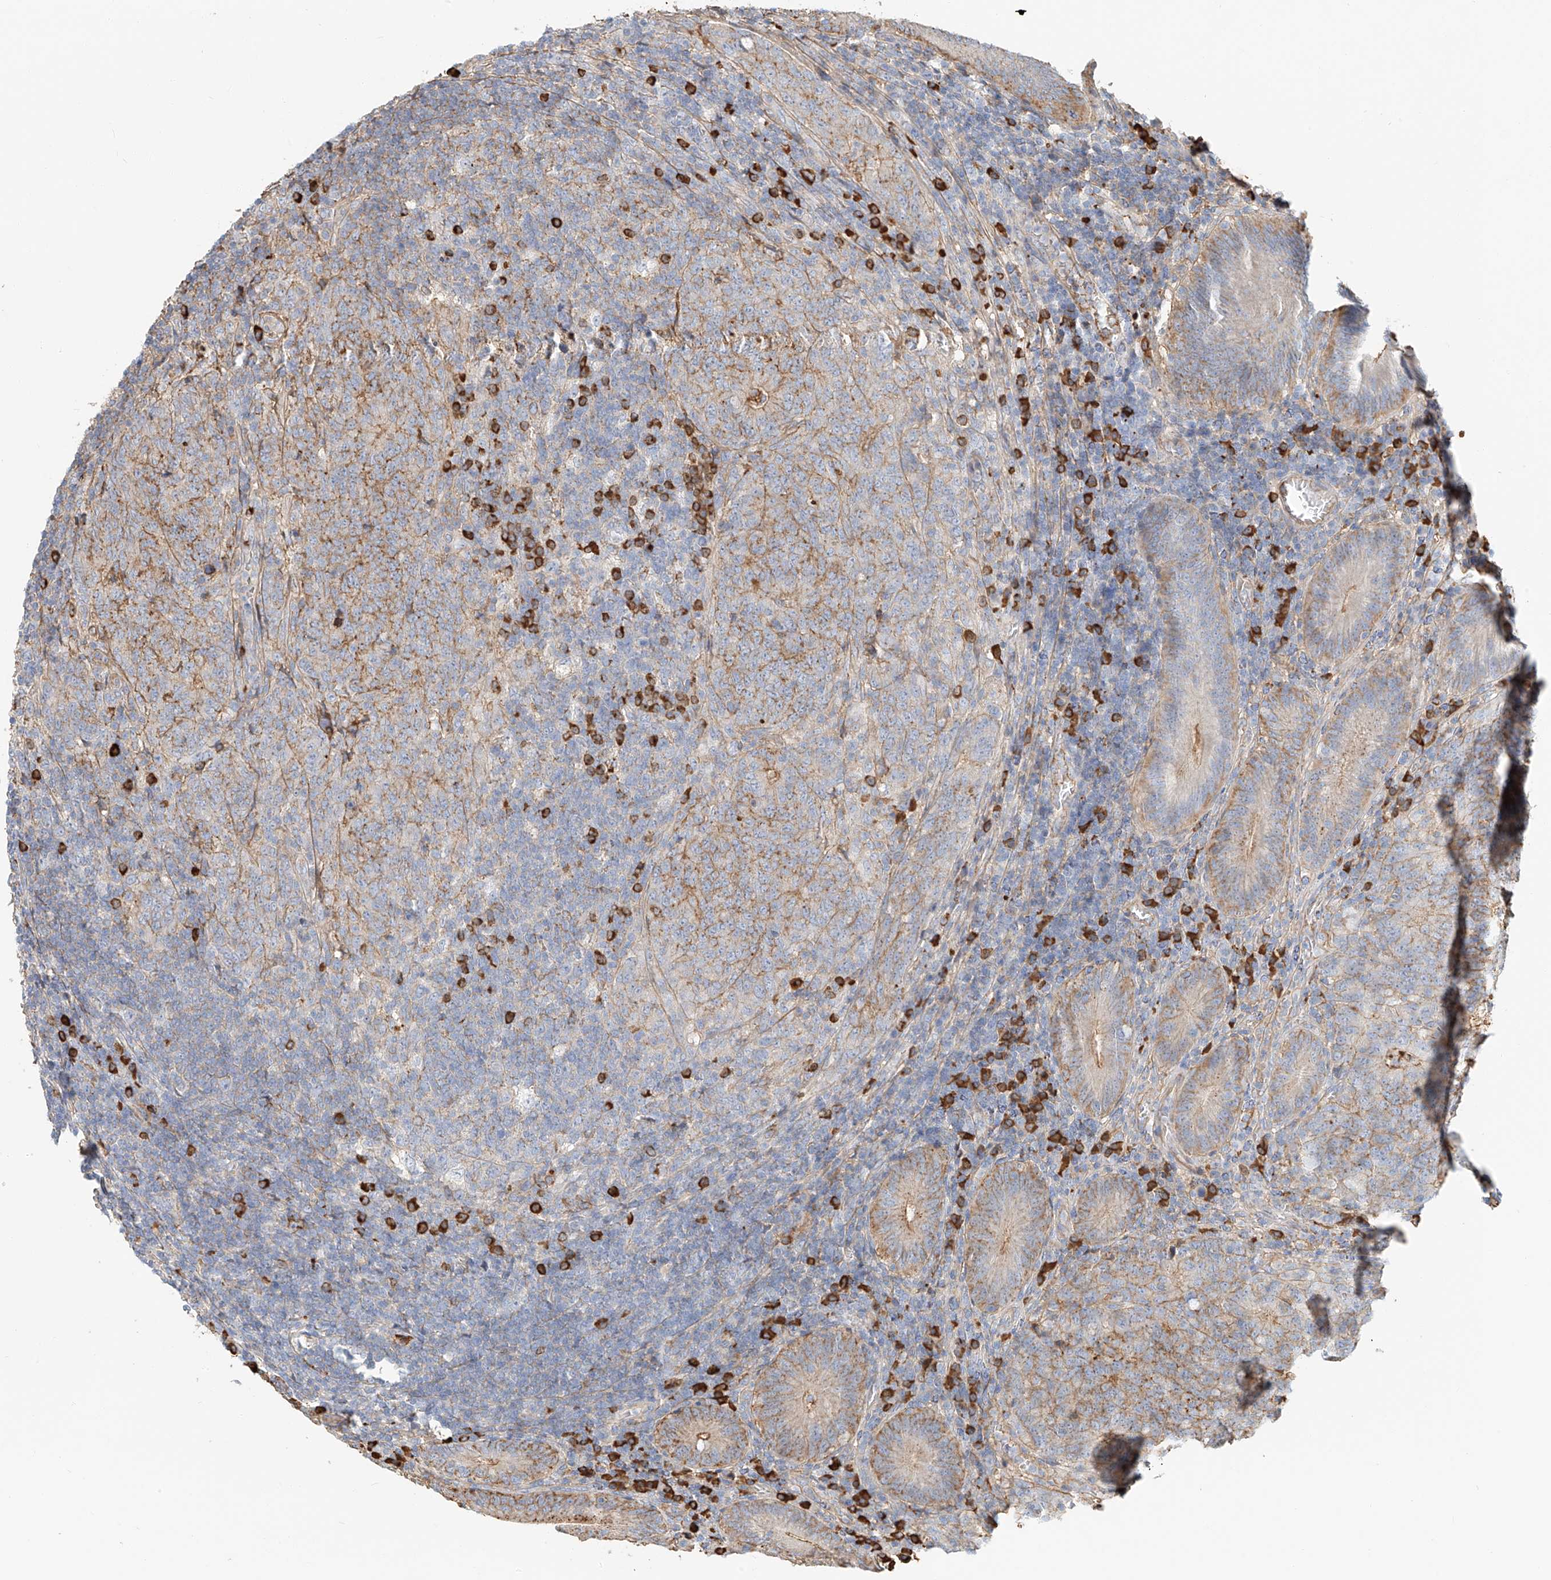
{"staining": {"intensity": "weak", "quantity": ">75%", "location": "cytoplasmic/membranous"}, "tissue": "colorectal cancer", "cell_type": "Tumor cells", "image_type": "cancer", "snomed": [{"axis": "morphology", "description": "Normal tissue, NOS"}, {"axis": "morphology", "description": "Adenocarcinoma, NOS"}, {"axis": "topography", "description": "Colon"}], "caption": "A high-resolution image shows IHC staining of adenocarcinoma (colorectal), which shows weak cytoplasmic/membranous expression in approximately >75% of tumor cells.", "gene": "ZFP30", "patient": {"sex": "female", "age": 75}}